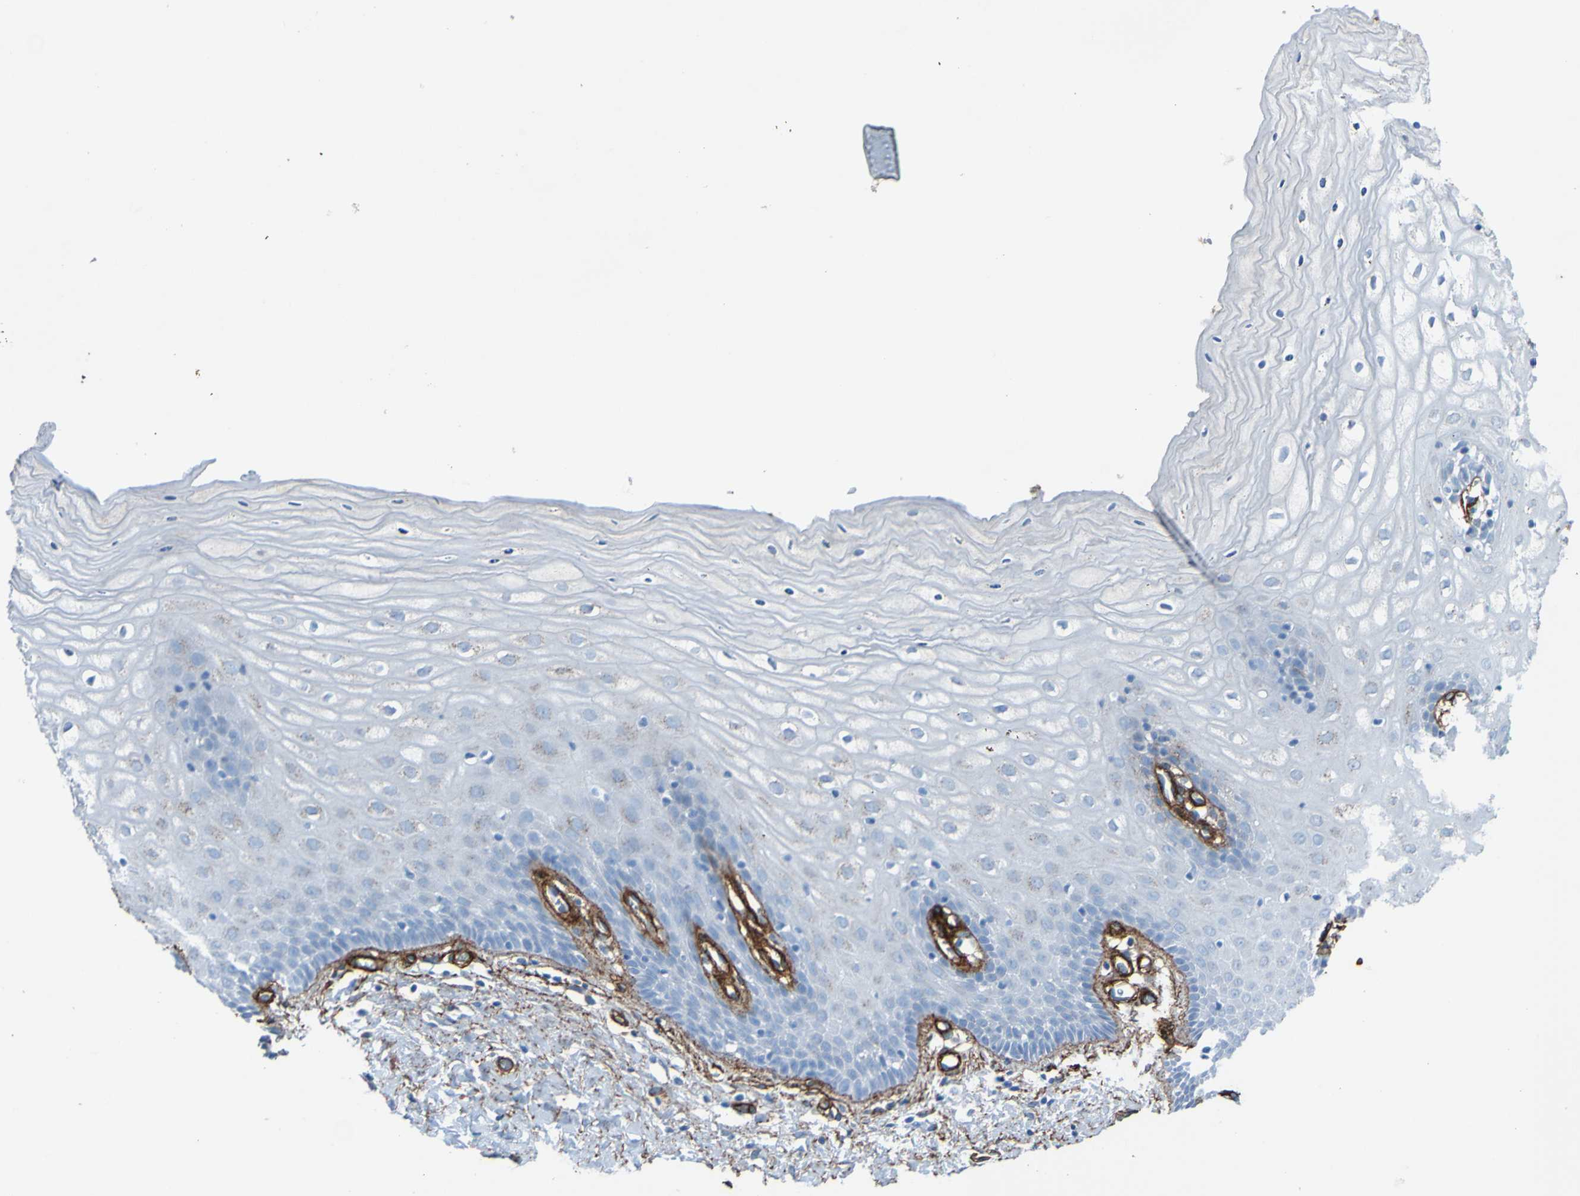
{"staining": {"intensity": "negative", "quantity": "none", "location": "none"}, "tissue": "cervix", "cell_type": "Glandular cells", "image_type": "normal", "snomed": [{"axis": "morphology", "description": "Normal tissue, NOS"}, {"axis": "topography", "description": "Cervix"}], "caption": "Micrograph shows no protein staining in glandular cells of normal cervix.", "gene": "COL4A2", "patient": {"sex": "female", "age": 55}}